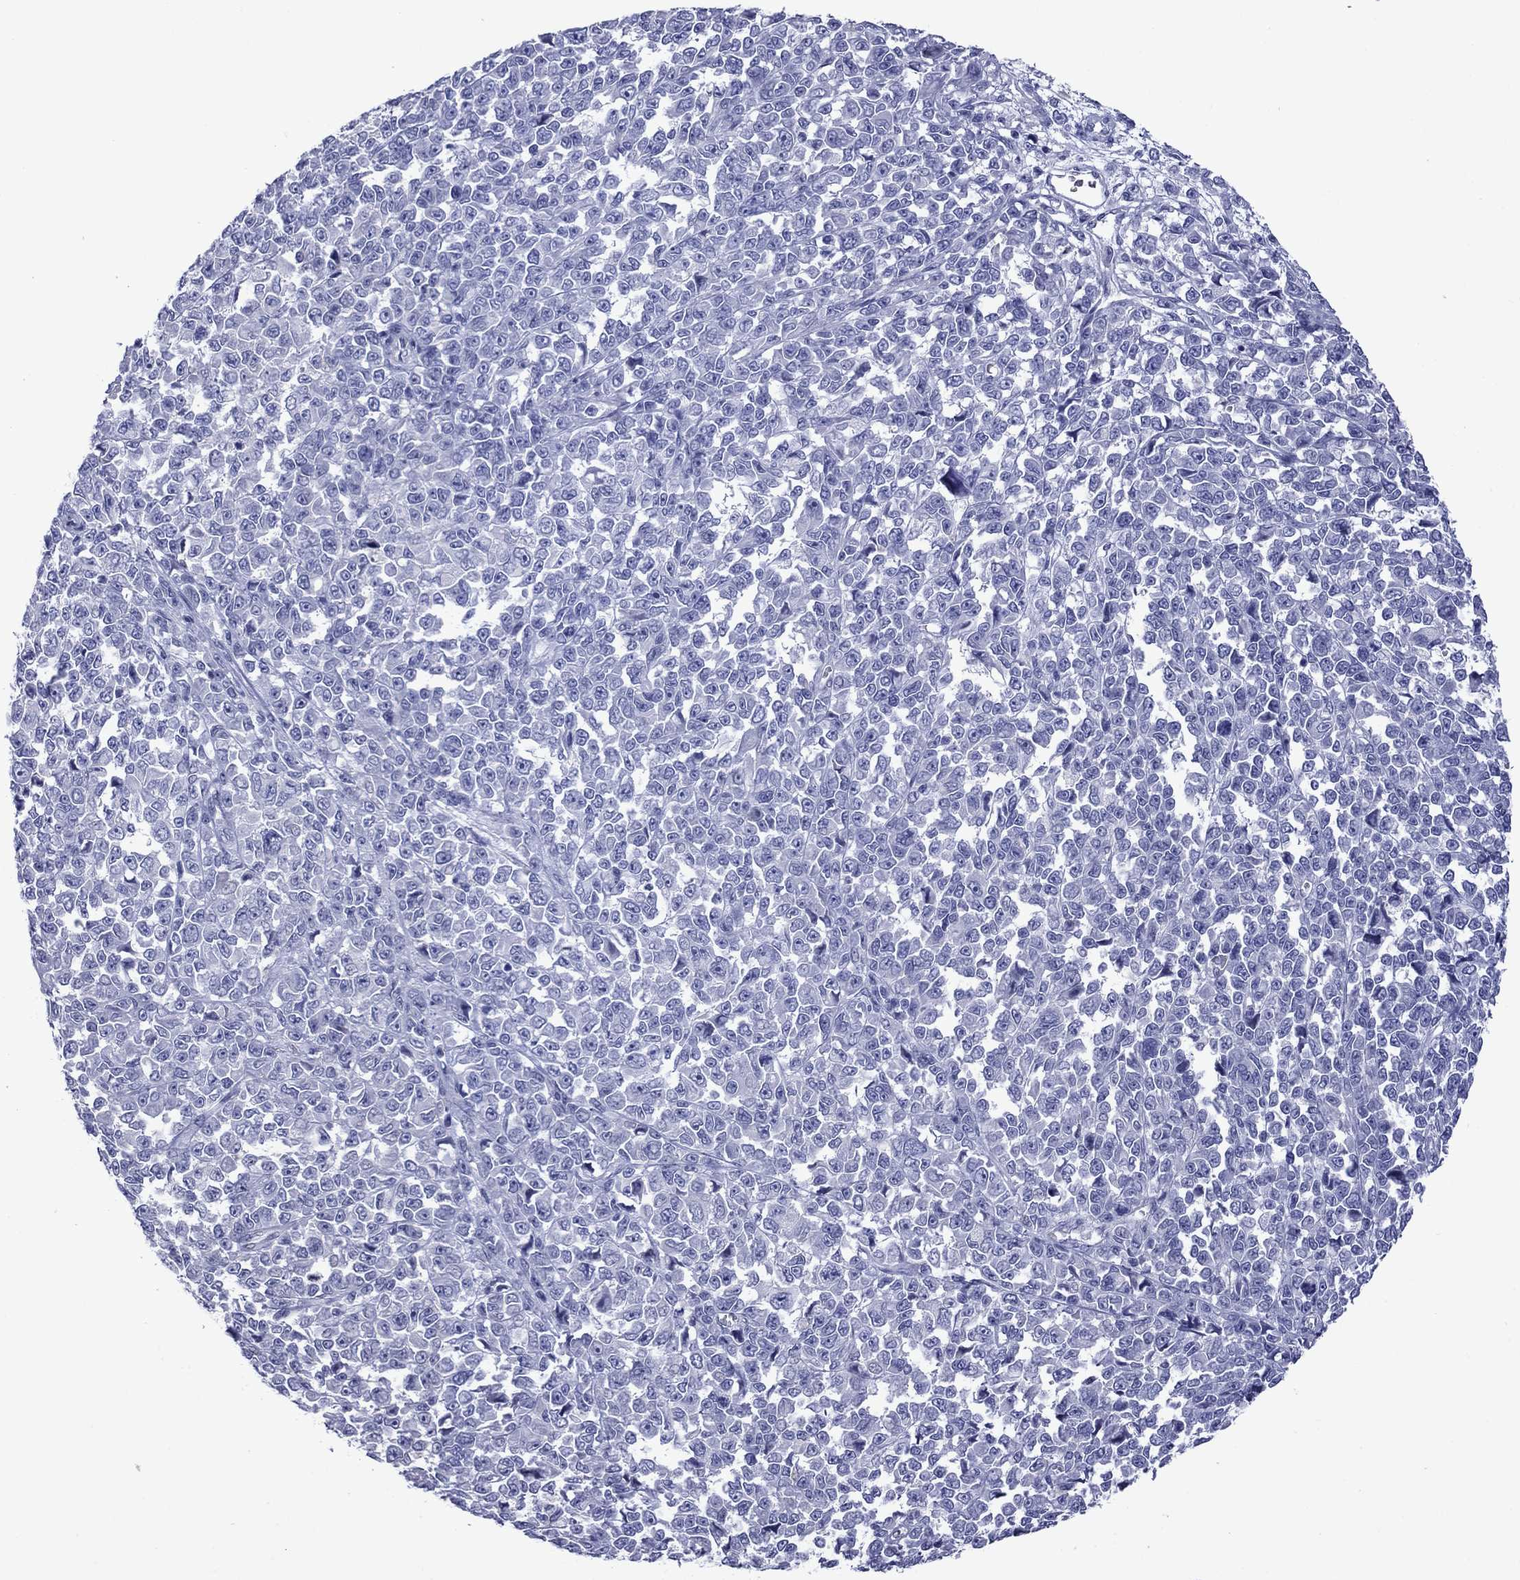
{"staining": {"intensity": "negative", "quantity": "none", "location": "none"}, "tissue": "melanoma", "cell_type": "Tumor cells", "image_type": "cancer", "snomed": [{"axis": "morphology", "description": "Malignant melanoma, NOS"}, {"axis": "topography", "description": "Skin"}], "caption": "Malignant melanoma stained for a protein using immunohistochemistry exhibits no expression tumor cells.", "gene": "PIWIL1", "patient": {"sex": "female", "age": 95}}